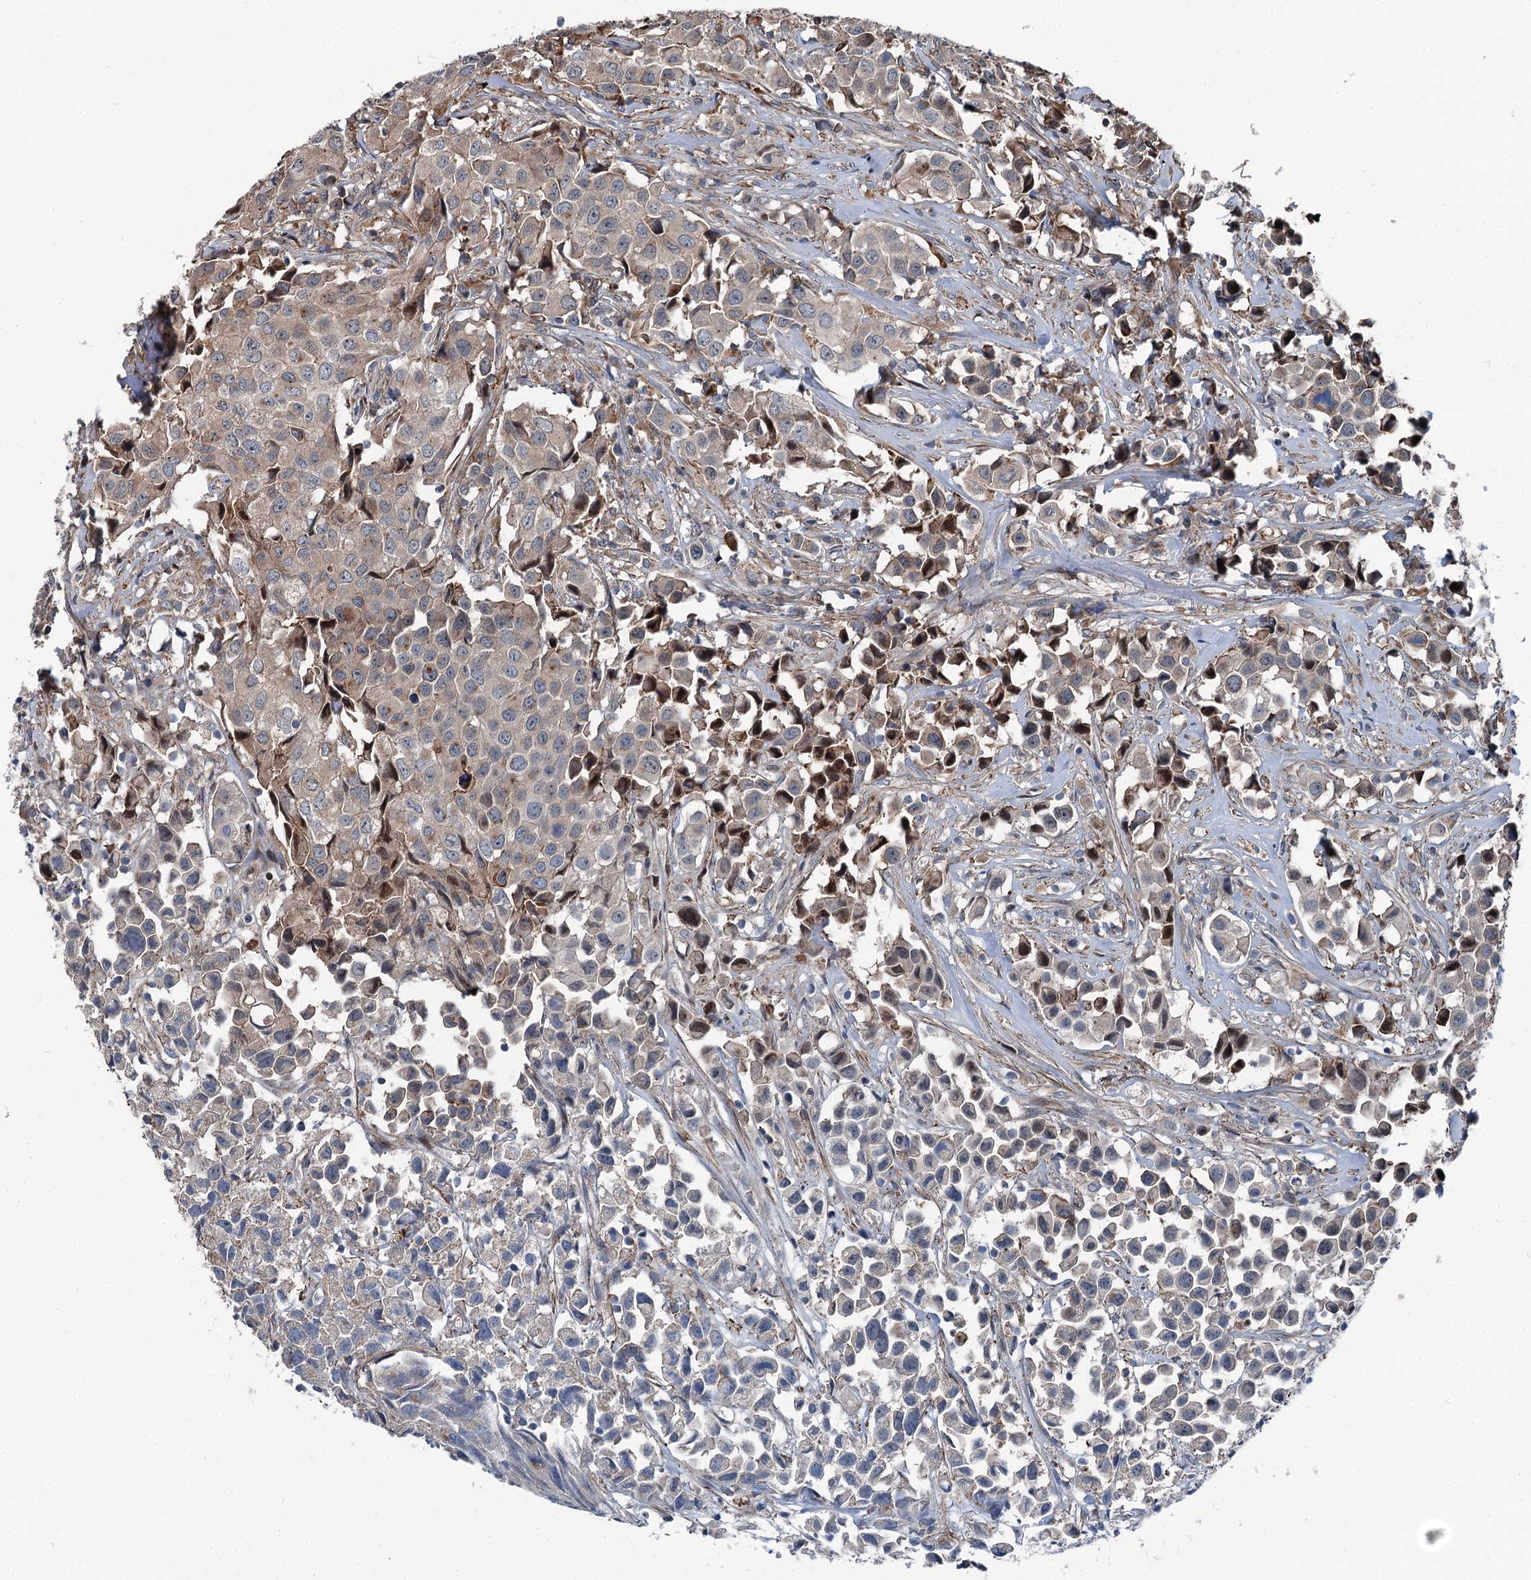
{"staining": {"intensity": "negative", "quantity": "none", "location": "none"}, "tissue": "urothelial cancer", "cell_type": "Tumor cells", "image_type": "cancer", "snomed": [{"axis": "morphology", "description": "Urothelial carcinoma, High grade"}, {"axis": "topography", "description": "Urinary bladder"}], "caption": "Histopathology image shows no significant protein expression in tumor cells of urothelial carcinoma (high-grade). (DAB immunohistochemistry, high magnification).", "gene": "POLR1D", "patient": {"sex": "female", "age": 75}}